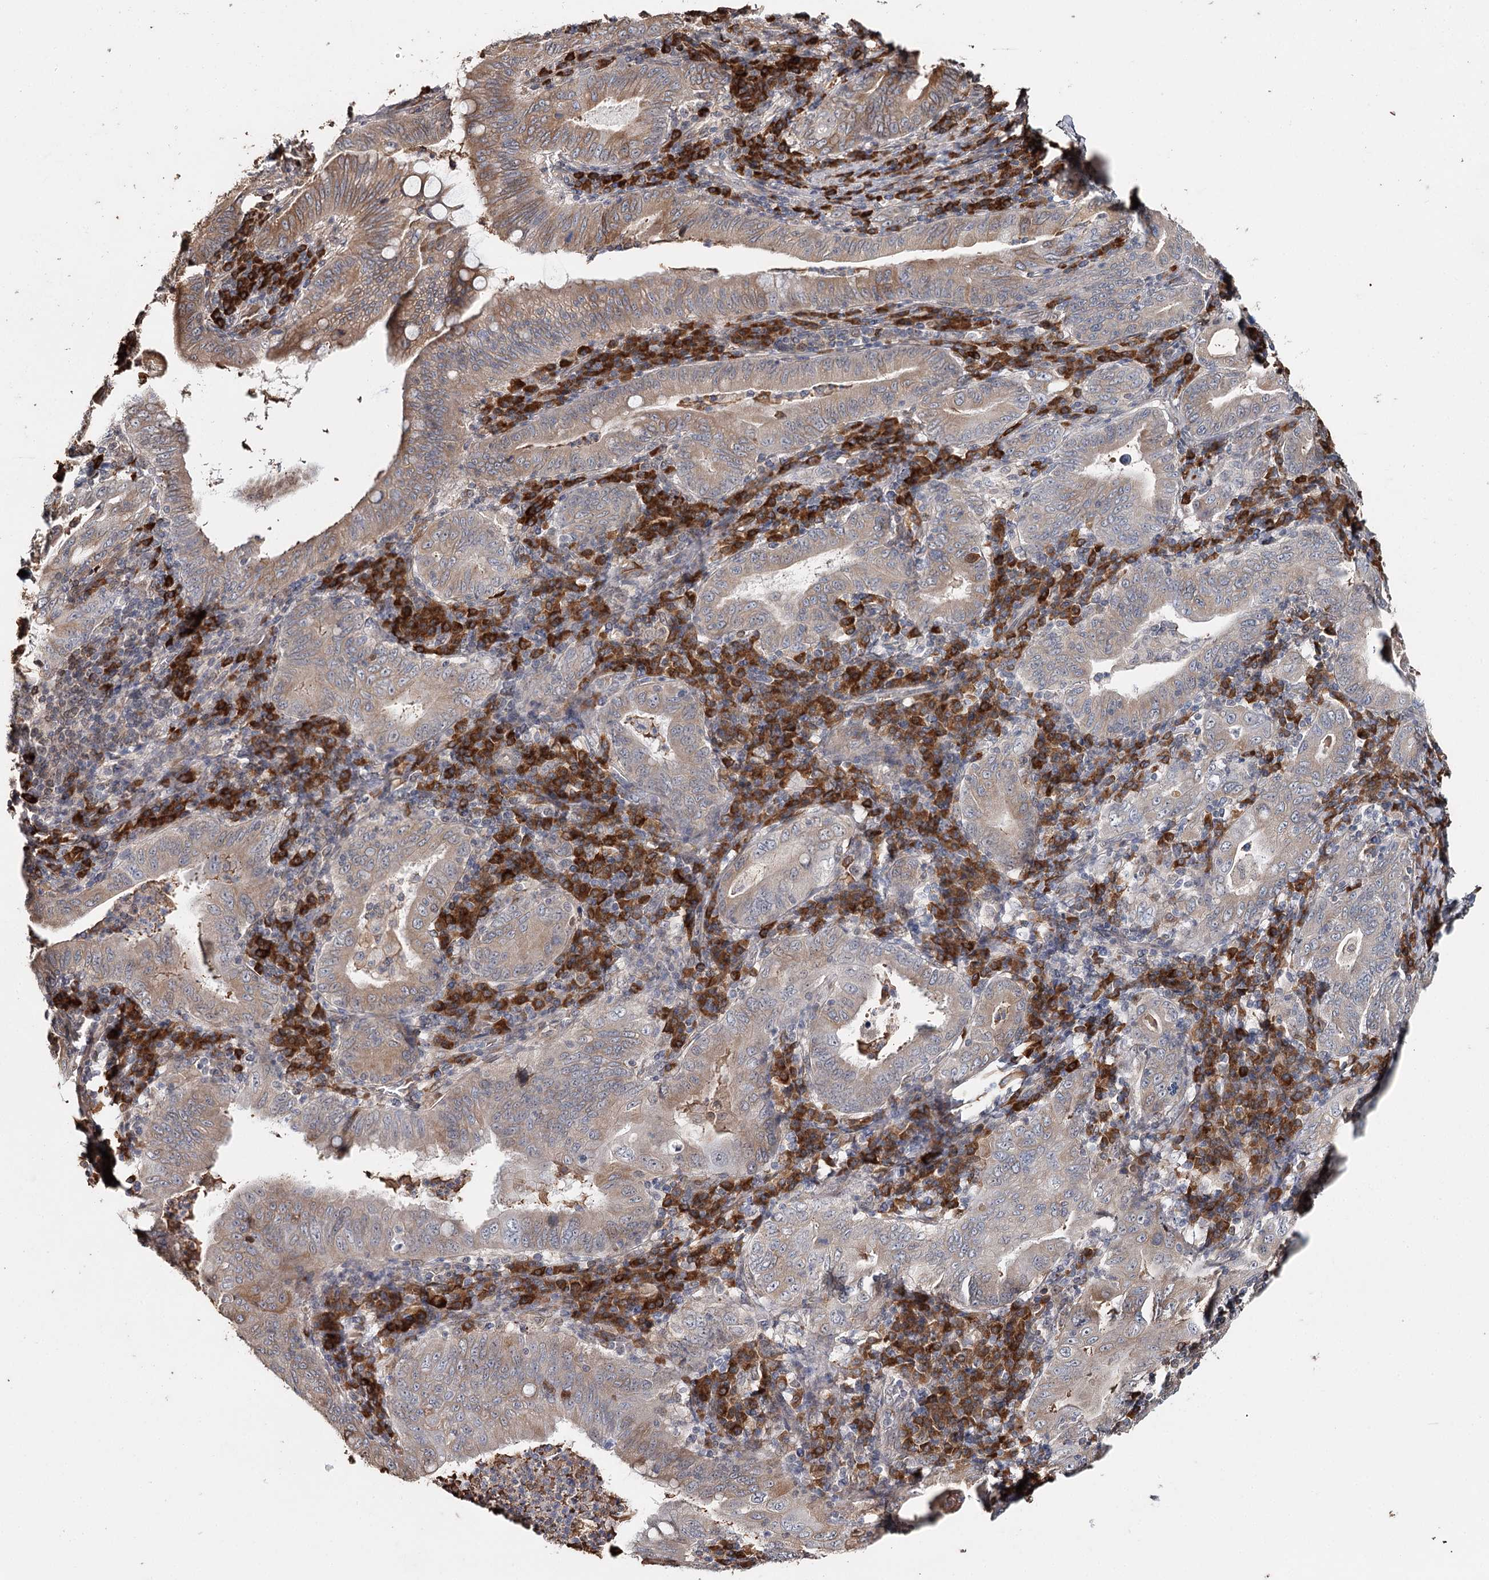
{"staining": {"intensity": "moderate", "quantity": ">75%", "location": "cytoplasmic/membranous"}, "tissue": "stomach cancer", "cell_type": "Tumor cells", "image_type": "cancer", "snomed": [{"axis": "morphology", "description": "Normal tissue, NOS"}, {"axis": "morphology", "description": "Adenocarcinoma, NOS"}, {"axis": "topography", "description": "Esophagus"}, {"axis": "topography", "description": "Stomach, upper"}, {"axis": "topography", "description": "Peripheral nerve tissue"}], "caption": "Human adenocarcinoma (stomach) stained for a protein (brown) displays moderate cytoplasmic/membranous positive staining in about >75% of tumor cells.", "gene": "SYVN1", "patient": {"sex": "male", "age": 62}}